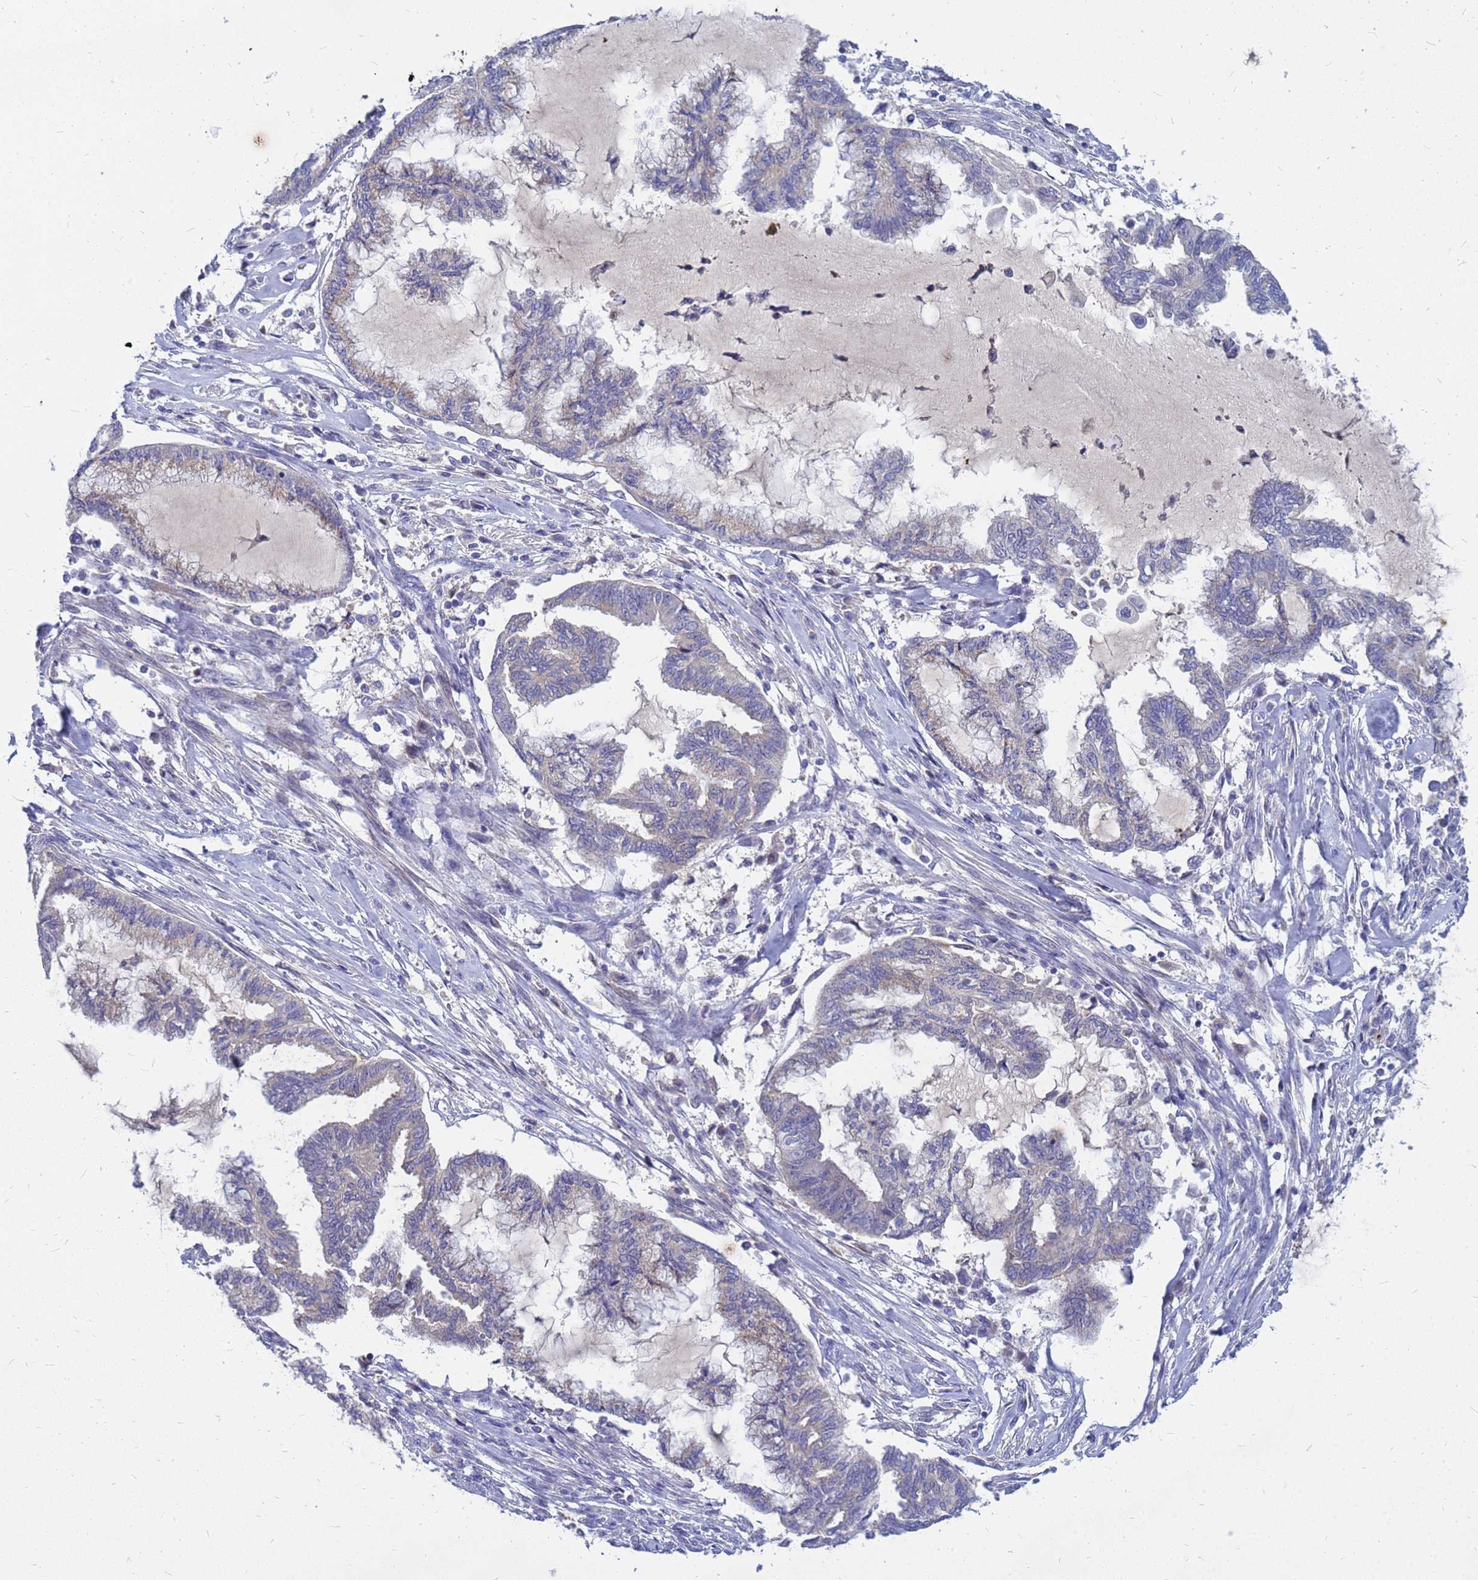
{"staining": {"intensity": "negative", "quantity": "none", "location": "none"}, "tissue": "endometrial cancer", "cell_type": "Tumor cells", "image_type": "cancer", "snomed": [{"axis": "morphology", "description": "Adenocarcinoma, NOS"}, {"axis": "topography", "description": "Endometrium"}], "caption": "Tumor cells show no significant expression in endometrial adenocarcinoma.", "gene": "SRGAP3", "patient": {"sex": "female", "age": 86}}